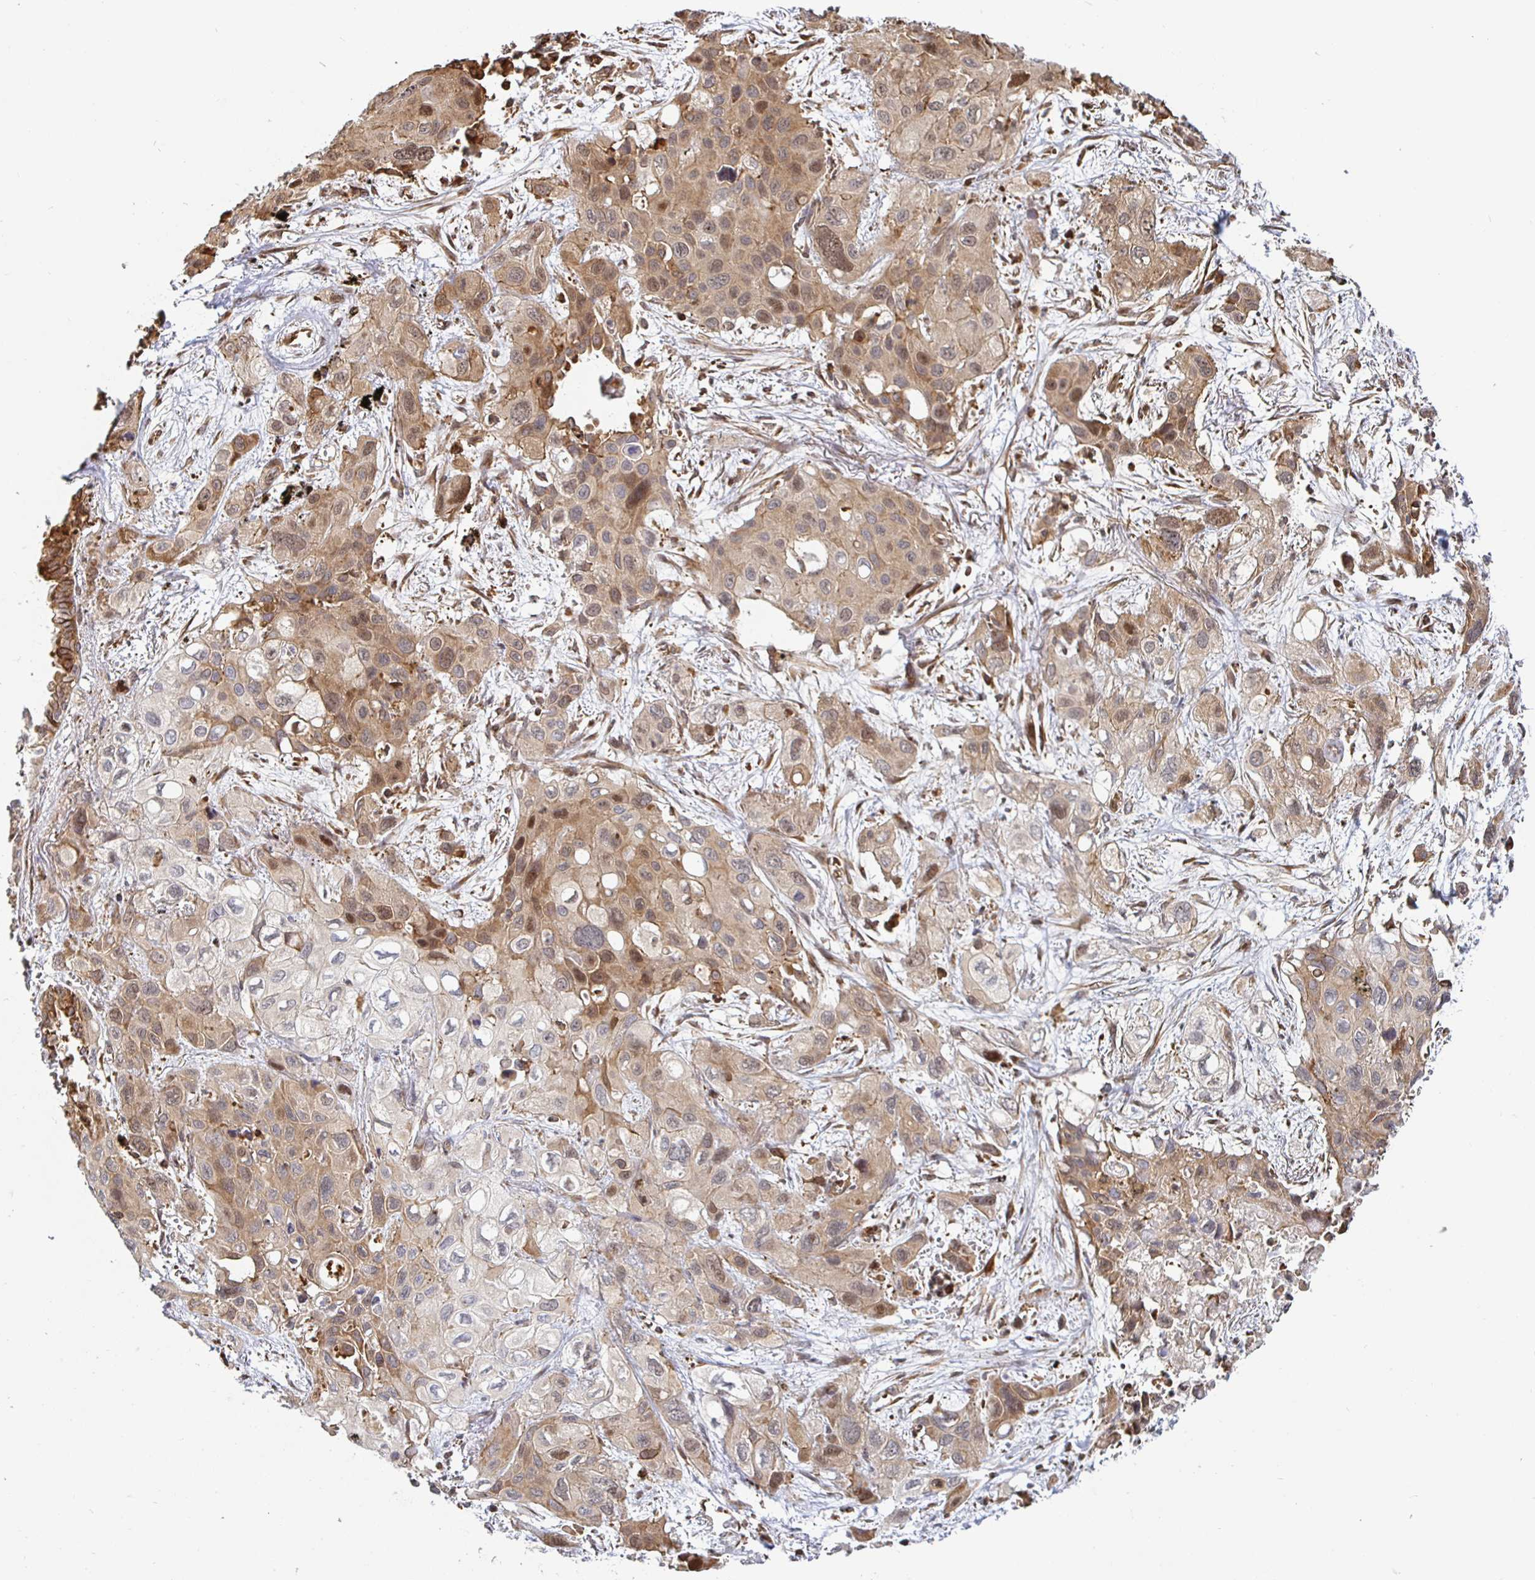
{"staining": {"intensity": "weak", "quantity": "25%-75%", "location": "cytoplasmic/membranous,nuclear"}, "tissue": "lung cancer", "cell_type": "Tumor cells", "image_type": "cancer", "snomed": [{"axis": "morphology", "description": "Squamous cell carcinoma, NOS"}, {"axis": "morphology", "description": "Squamous cell carcinoma, metastatic, NOS"}, {"axis": "topography", "description": "Lung"}], "caption": "IHC histopathology image of human lung cancer (squamous cell carcinoma) stained for a protein (brown), which exhibits low levels of weak cytoplasmic/membranous and nuclear positivity in about 25%-75% of tumor cells.", "gene": "STRAP", "patient": {"sex": "male", "age": 59}}